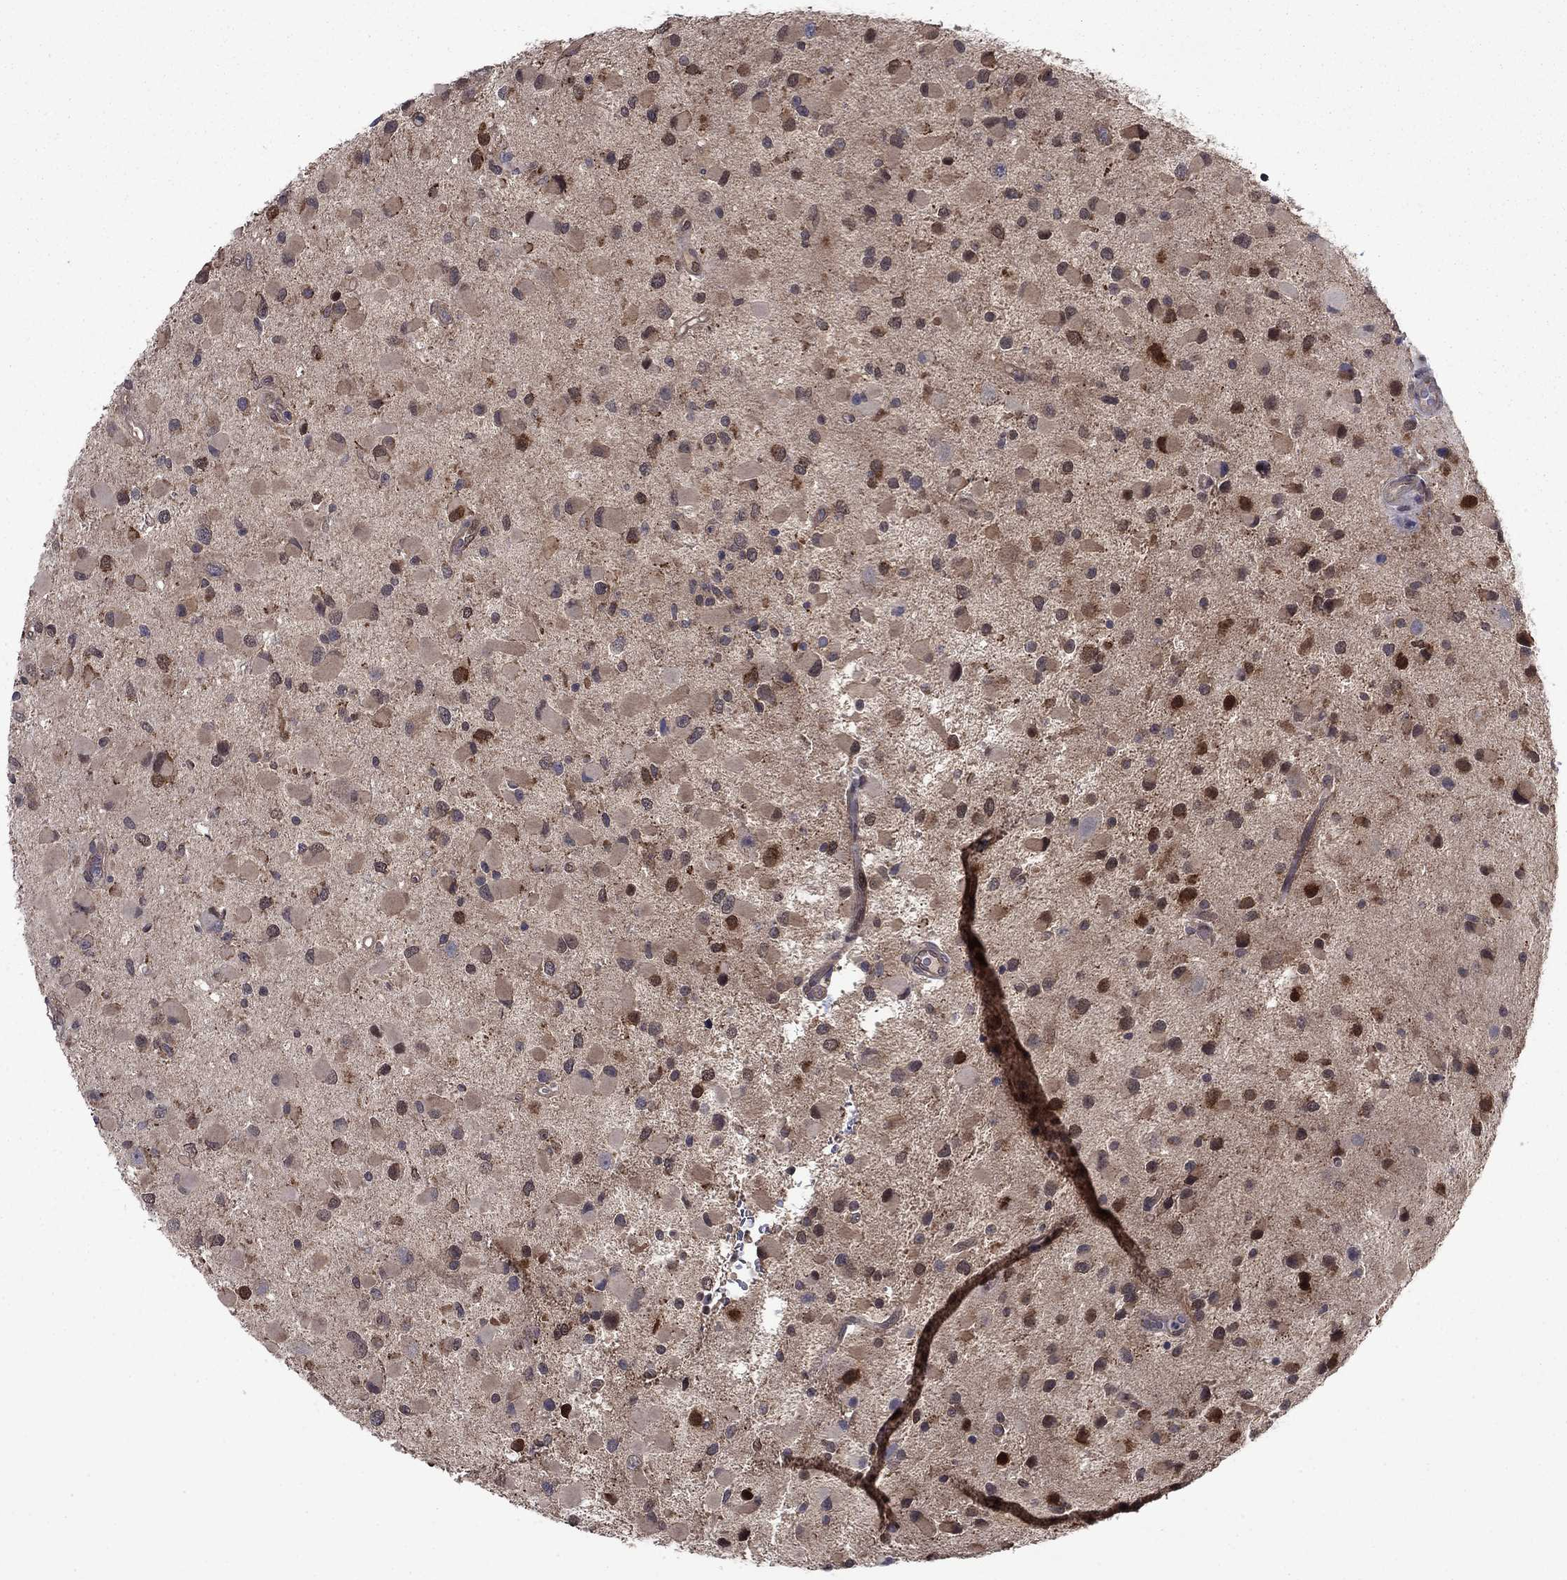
{"staining": {"intensity": "strong", "quantity": "<25%", "location": "nuclear"}, "tissue": "glioma", "cell_type": "Tumor cells", "image_type": "cancer", "snomed": [{"axis": "morphology", "description": "Glioma, malignant, Low grade"}, {"axis": "topography", "description": "Brain"}], "caption": "Low-grade glioma (malignant) tissue displays strong nuclear expression in about <25% of tumor cells, visualized by immunohistochemistry.", "gene": "GRHPR", "patient": {"sex": "female", "age": 32}}